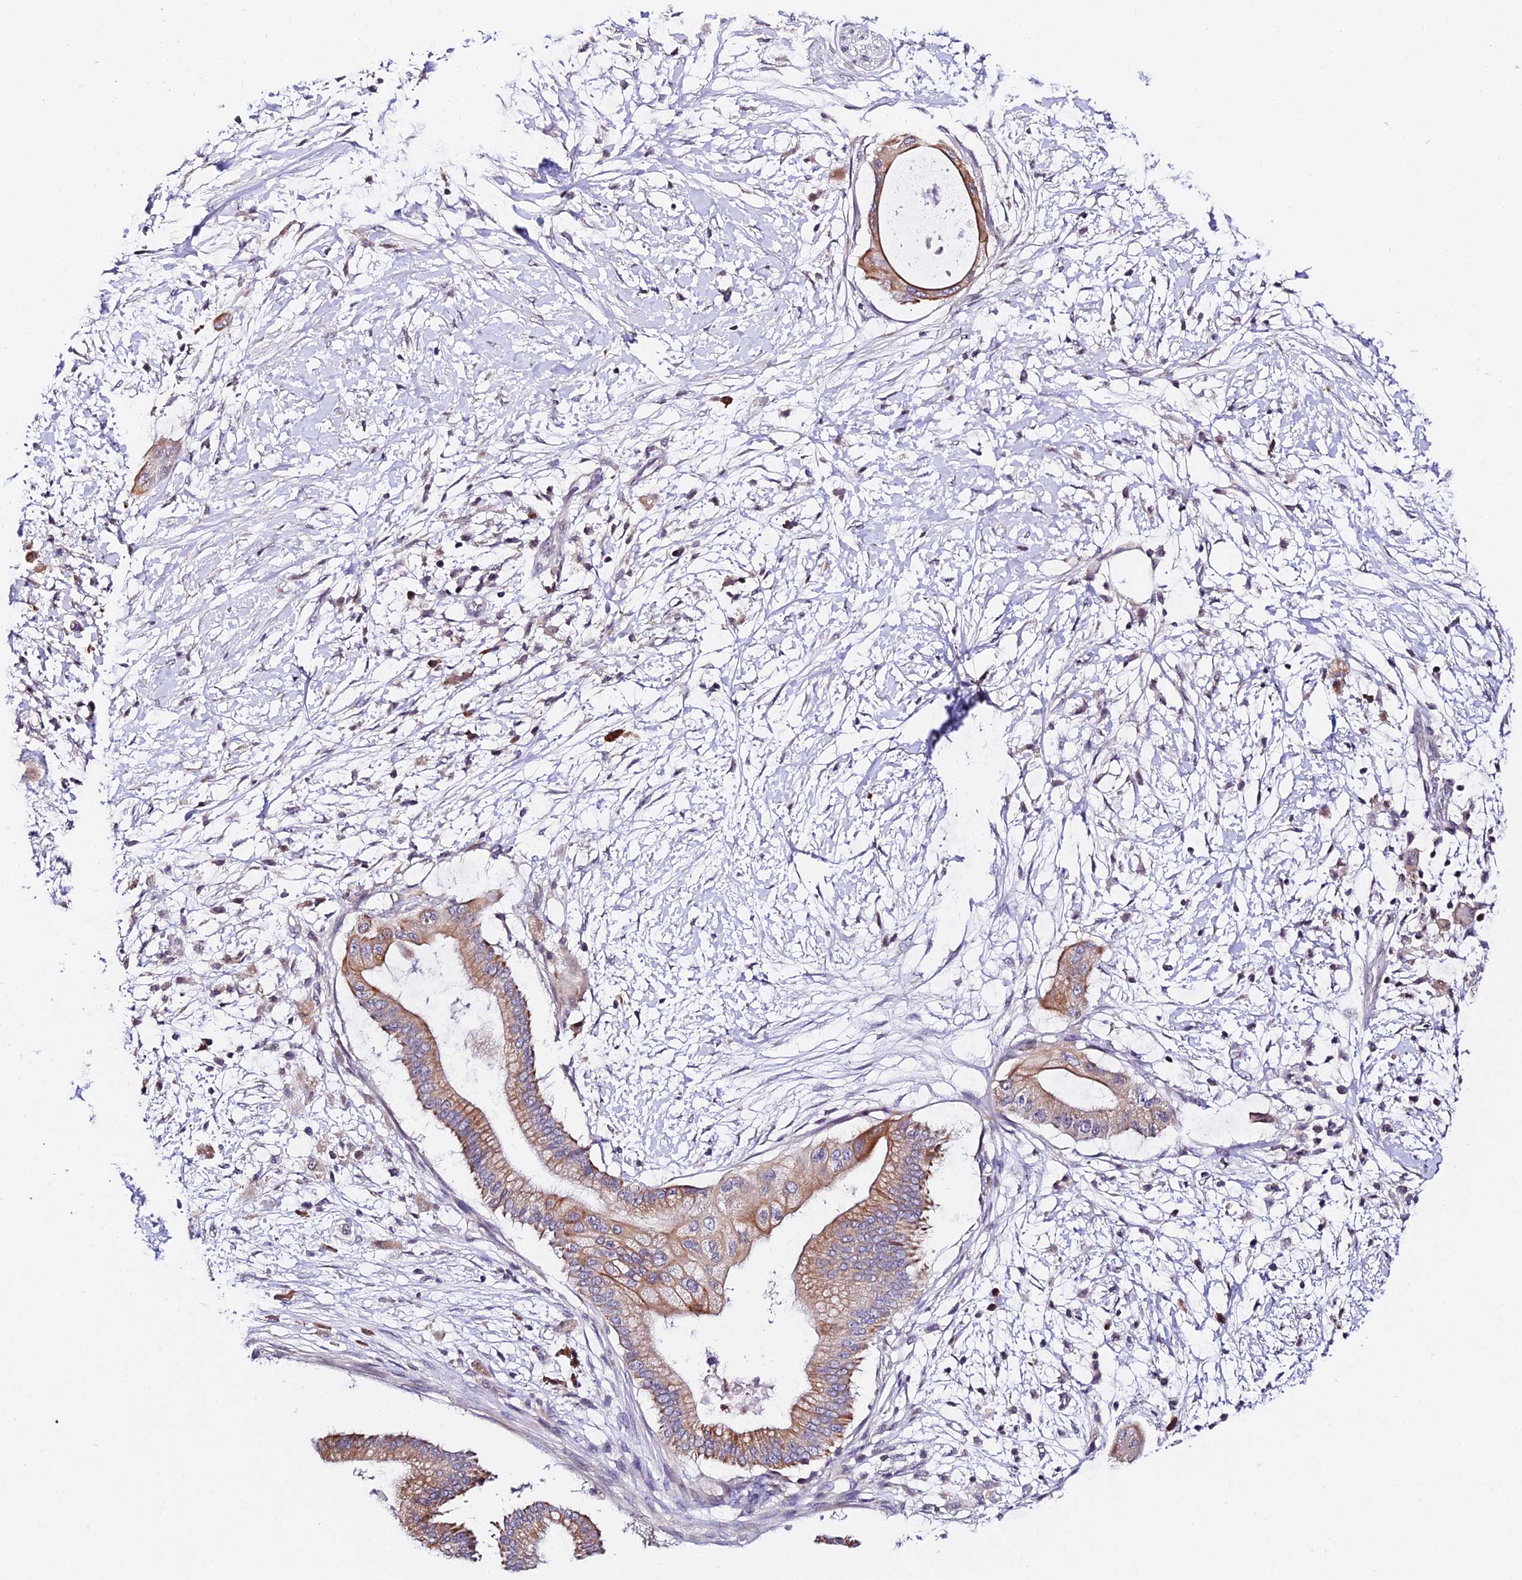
{"staining": {"intensity": "moderate", "quantity": ">75%", "location": "cytoplasmic/membranous"}, "tissue": "pancreatic cancer", "cell_type": "Tumor cells", "image_type": "cancer", "snomed": [{"axis": "morphology", "description": "Adenocarcinoma, NOS"}, {"axis": "topography", "description": "Pancreas"}], "caption": "Moderate cytoplasmic/membranous positivity for a protein is present in about >75% of tumor cells of pancreatic adenocarcinoma using immunohistochemistry.", "gene": "CDNF", "patient": {"sex": "male", "age": 68}}